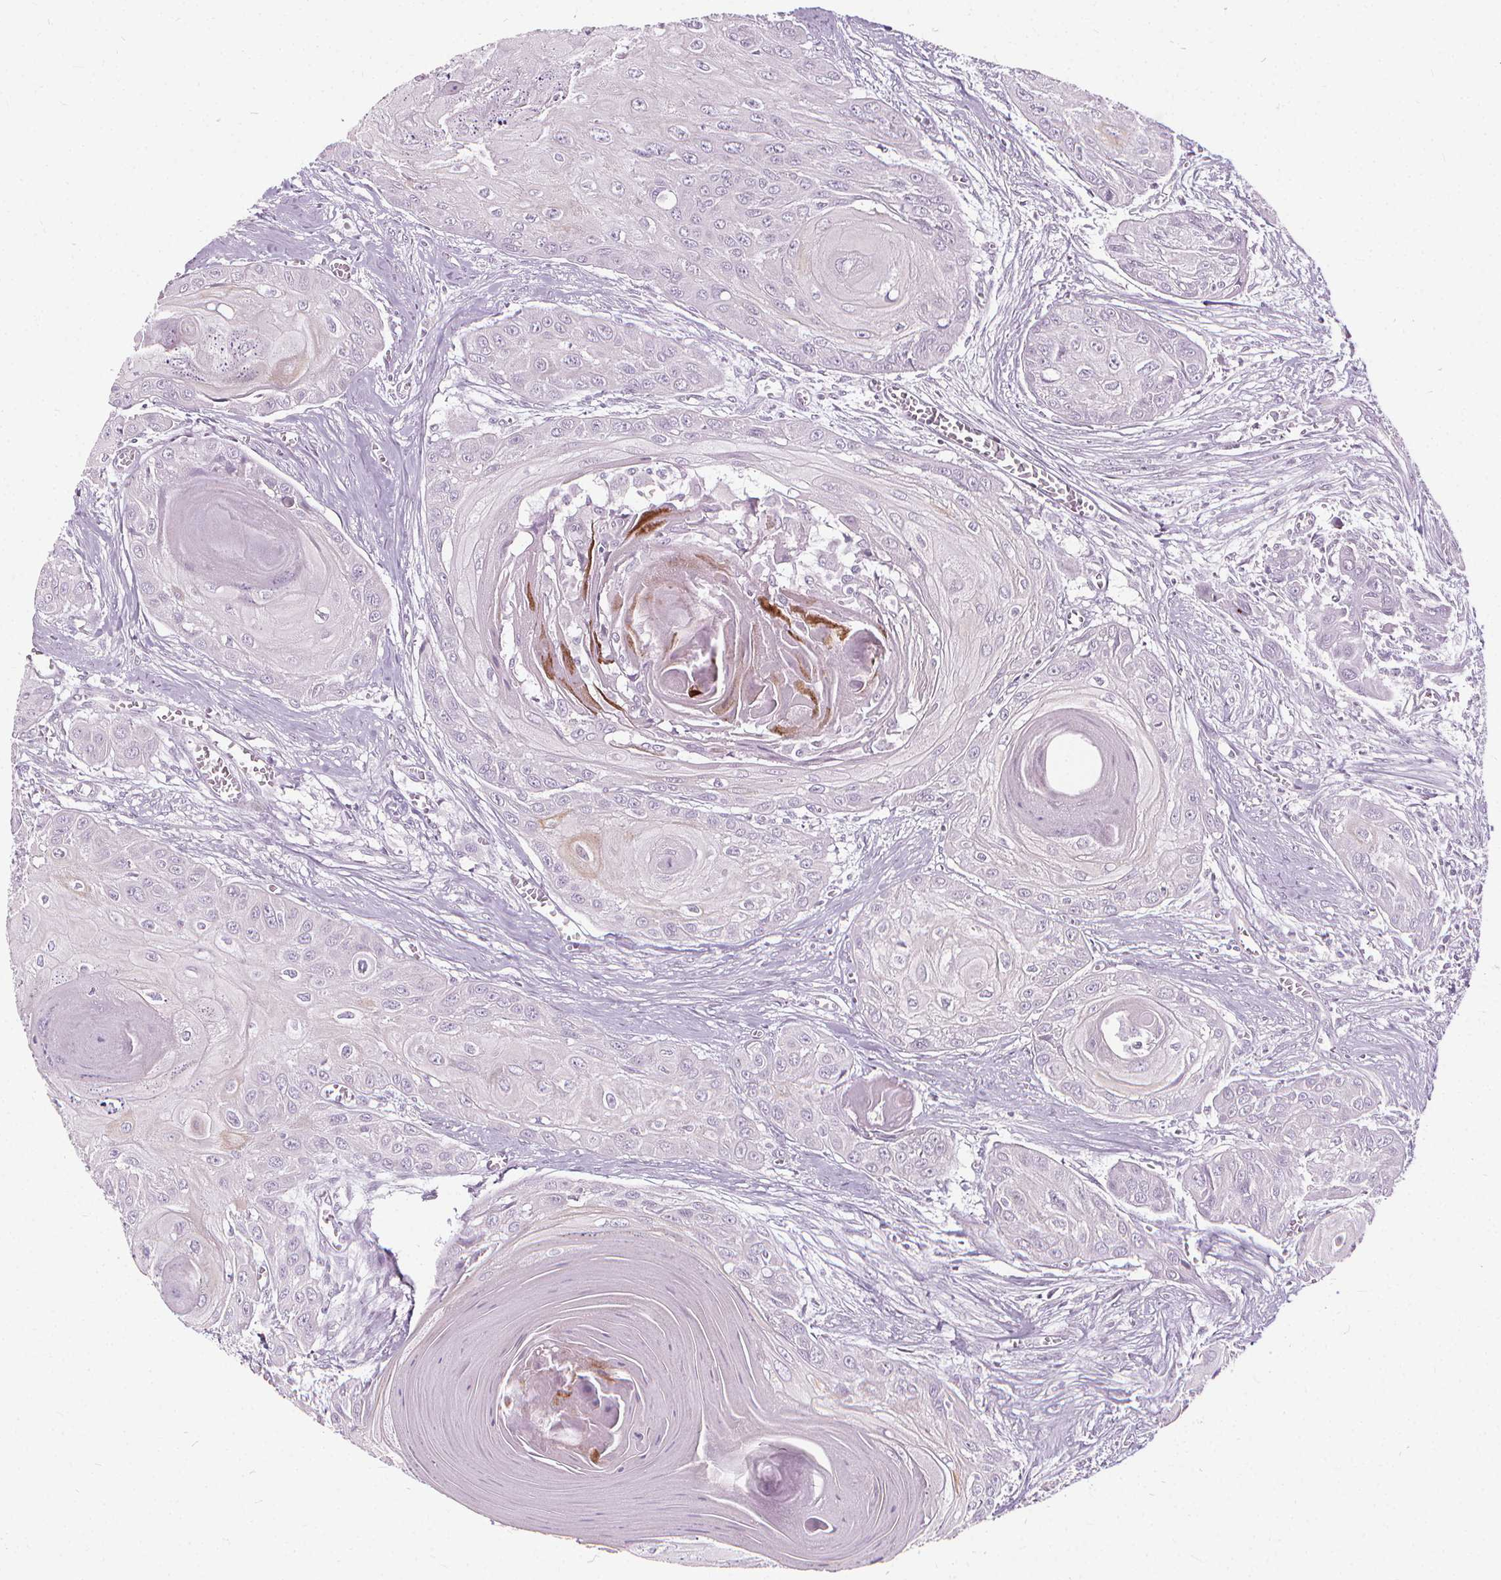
{"staining": {"intensity": "negative", "quantity": "none", "location": "none"}, "tissue": "head and neck cancer", "cell_type": "Tumor cells", "image_type": "cancer", "snomed": [{"axis": "morphology", "description": "Squamous cell carcinoma, NOS"}, {"axis": "topography", "description": "Oral tissue"}, {"axis": "topography", "description": "Head-Neck"}], "caption": "High power microscopy histopathology image of an immunohistochemistry micrograph of head and neck cancer, revealing no significant positivity in tumor cells.", "gene": "INPP5E", "patient": {"sex": "male", "age": 71}}